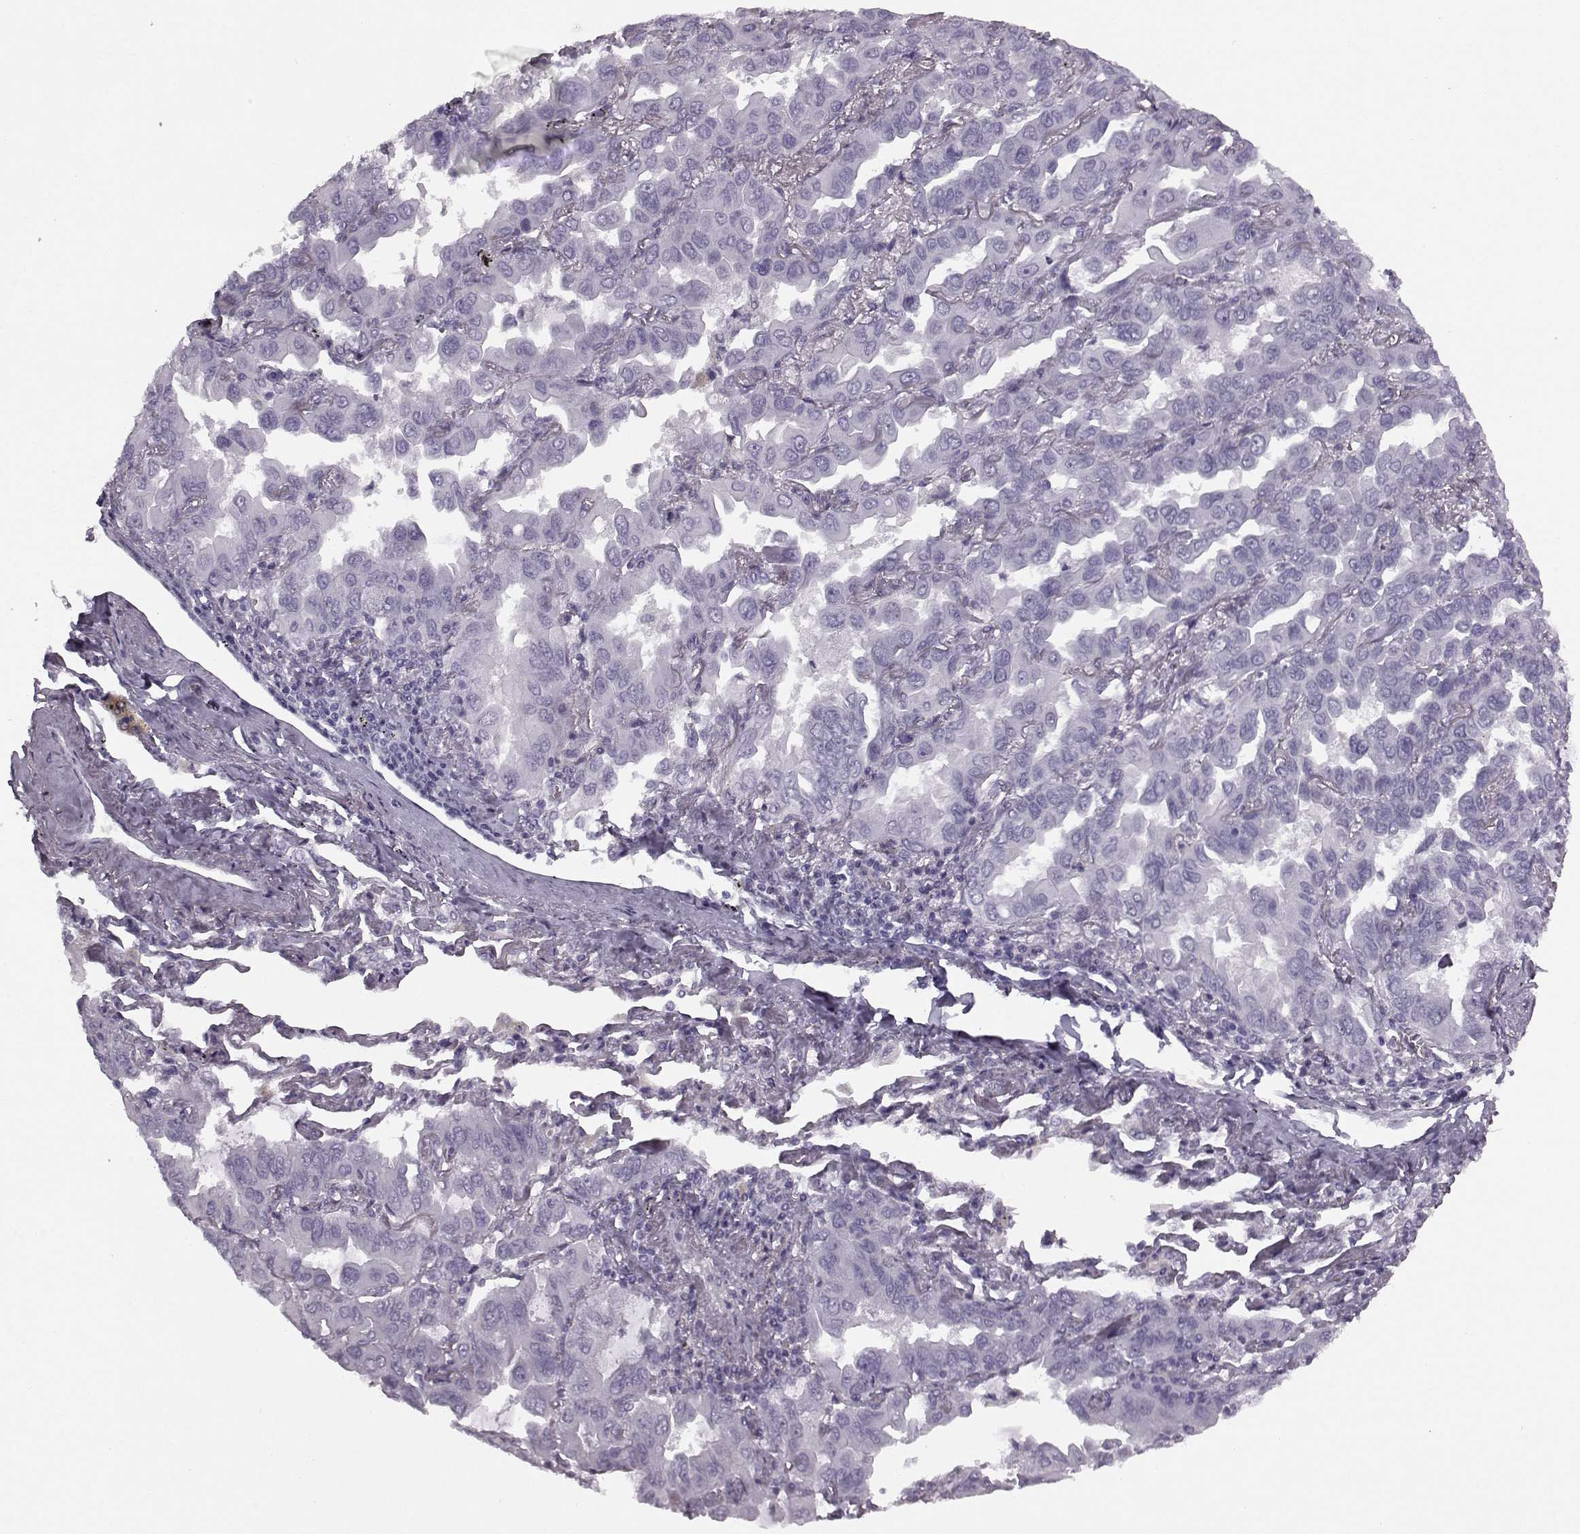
{"staining": {"intensity": "negative", "quantity": "none", "location": "none"}, "tissue": "lung cancer", "cell_type": "Tumor cells", "image_type": "cancer", "snomed": [{"axis": "morphology", "description": "Adenocarcinoma, NOS"}, {"axis": "topography", "description": "Lung"}], "caption": "There is no significant positivity in tumor cells of adenocarcinoma (lung).", "gene": "JSRP1", "patient": {"sex": "male", "age": 64}}